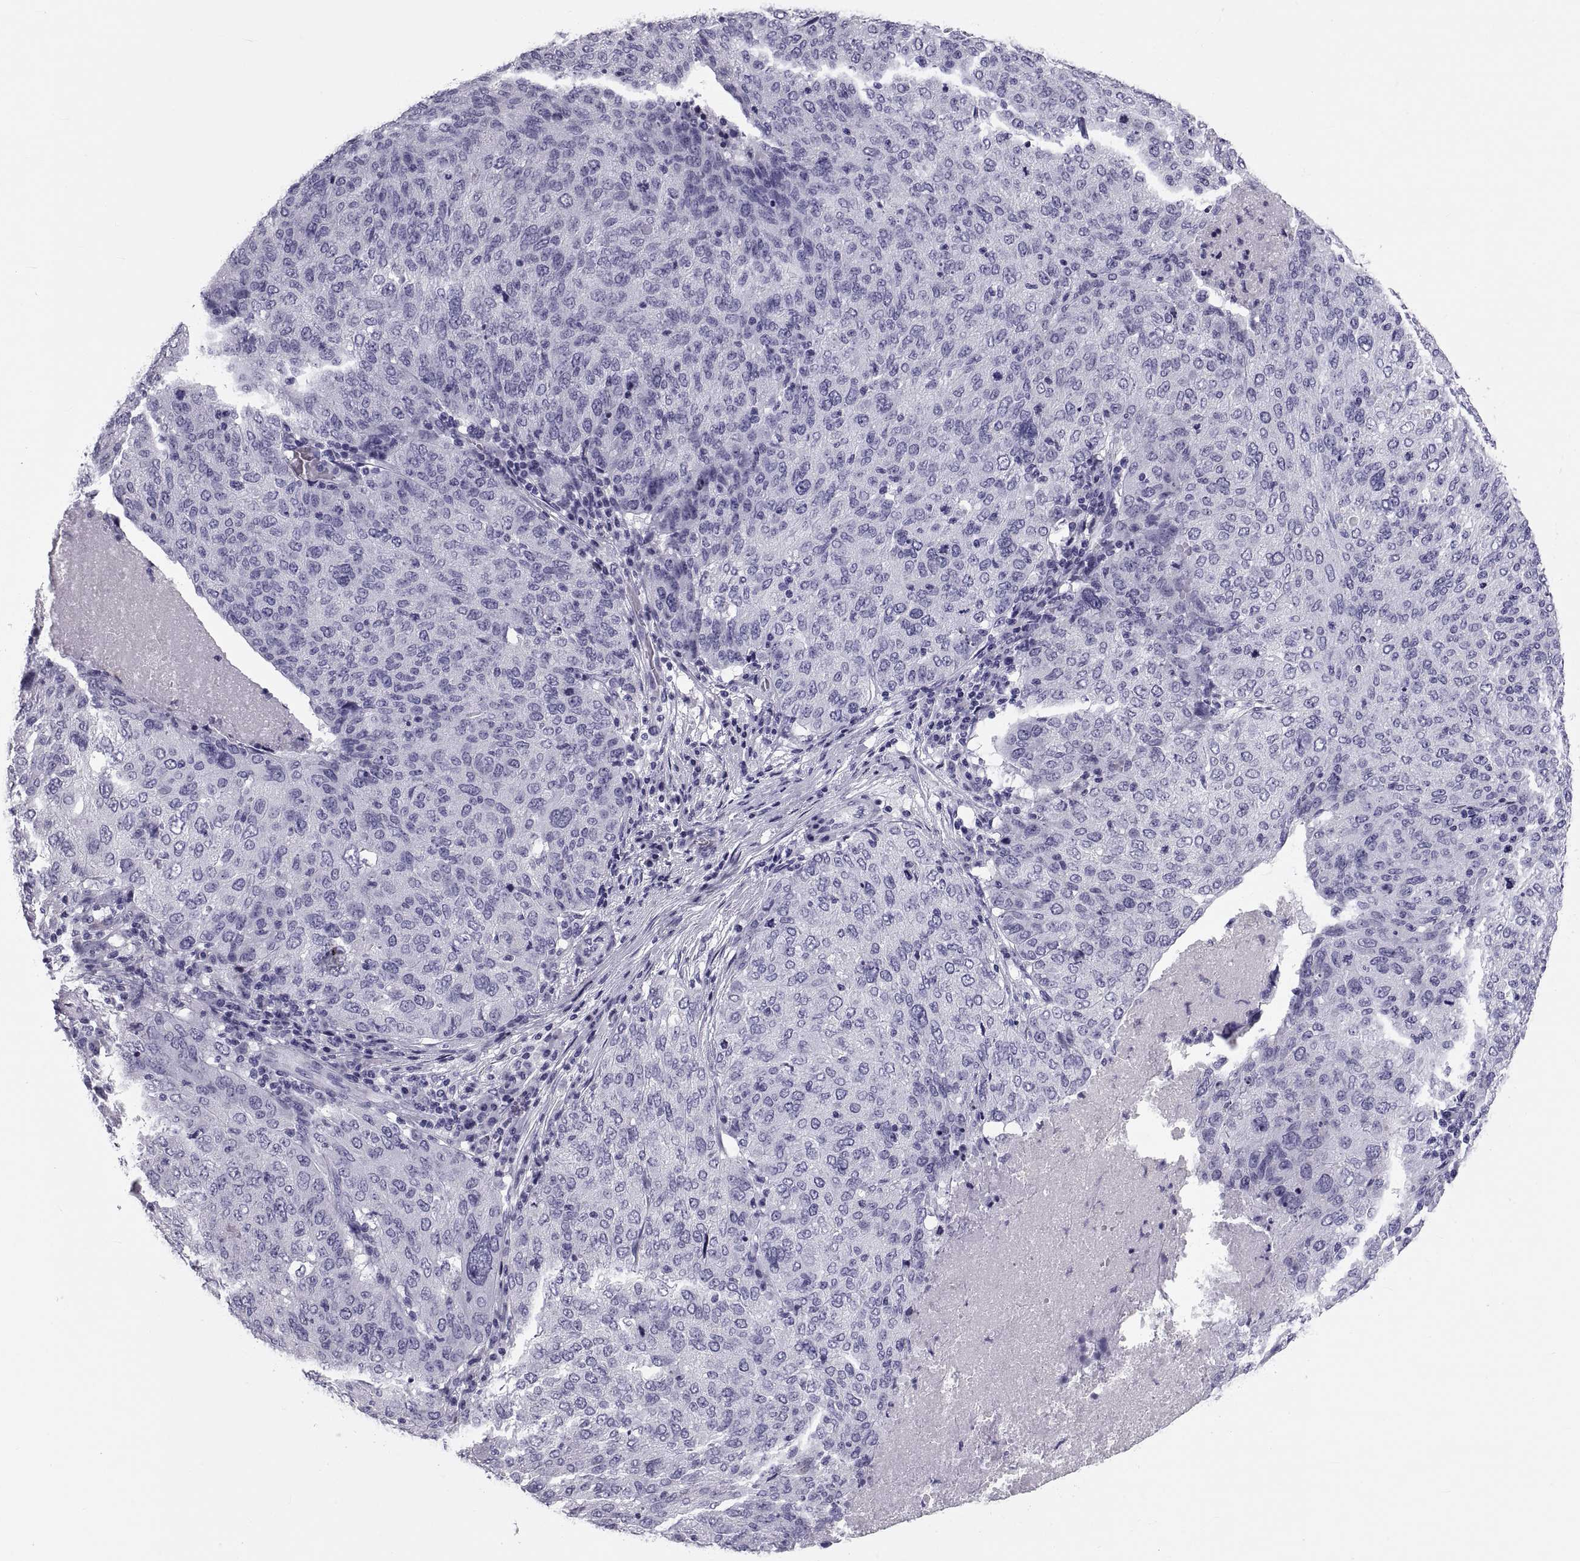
{"staining": {"intensity": "negative", "quantity": "none", "location": "none"}, "tissue": "ovarian cancer", "cell_type": "Tumor cells", "image_type": "cancer", "snomed": [{"axis": "morphology", "description": "Carcinoma, endometroid"}, {"axis": "topography", "description": "Ovary"}], "caption": "A micrograph of endometroid carcinoma (ovarian) stained for a protein exhibits no brown staining in tumor cells.", "gene": "DEFB129", "patient": {"sex": "female", "age": 58}}